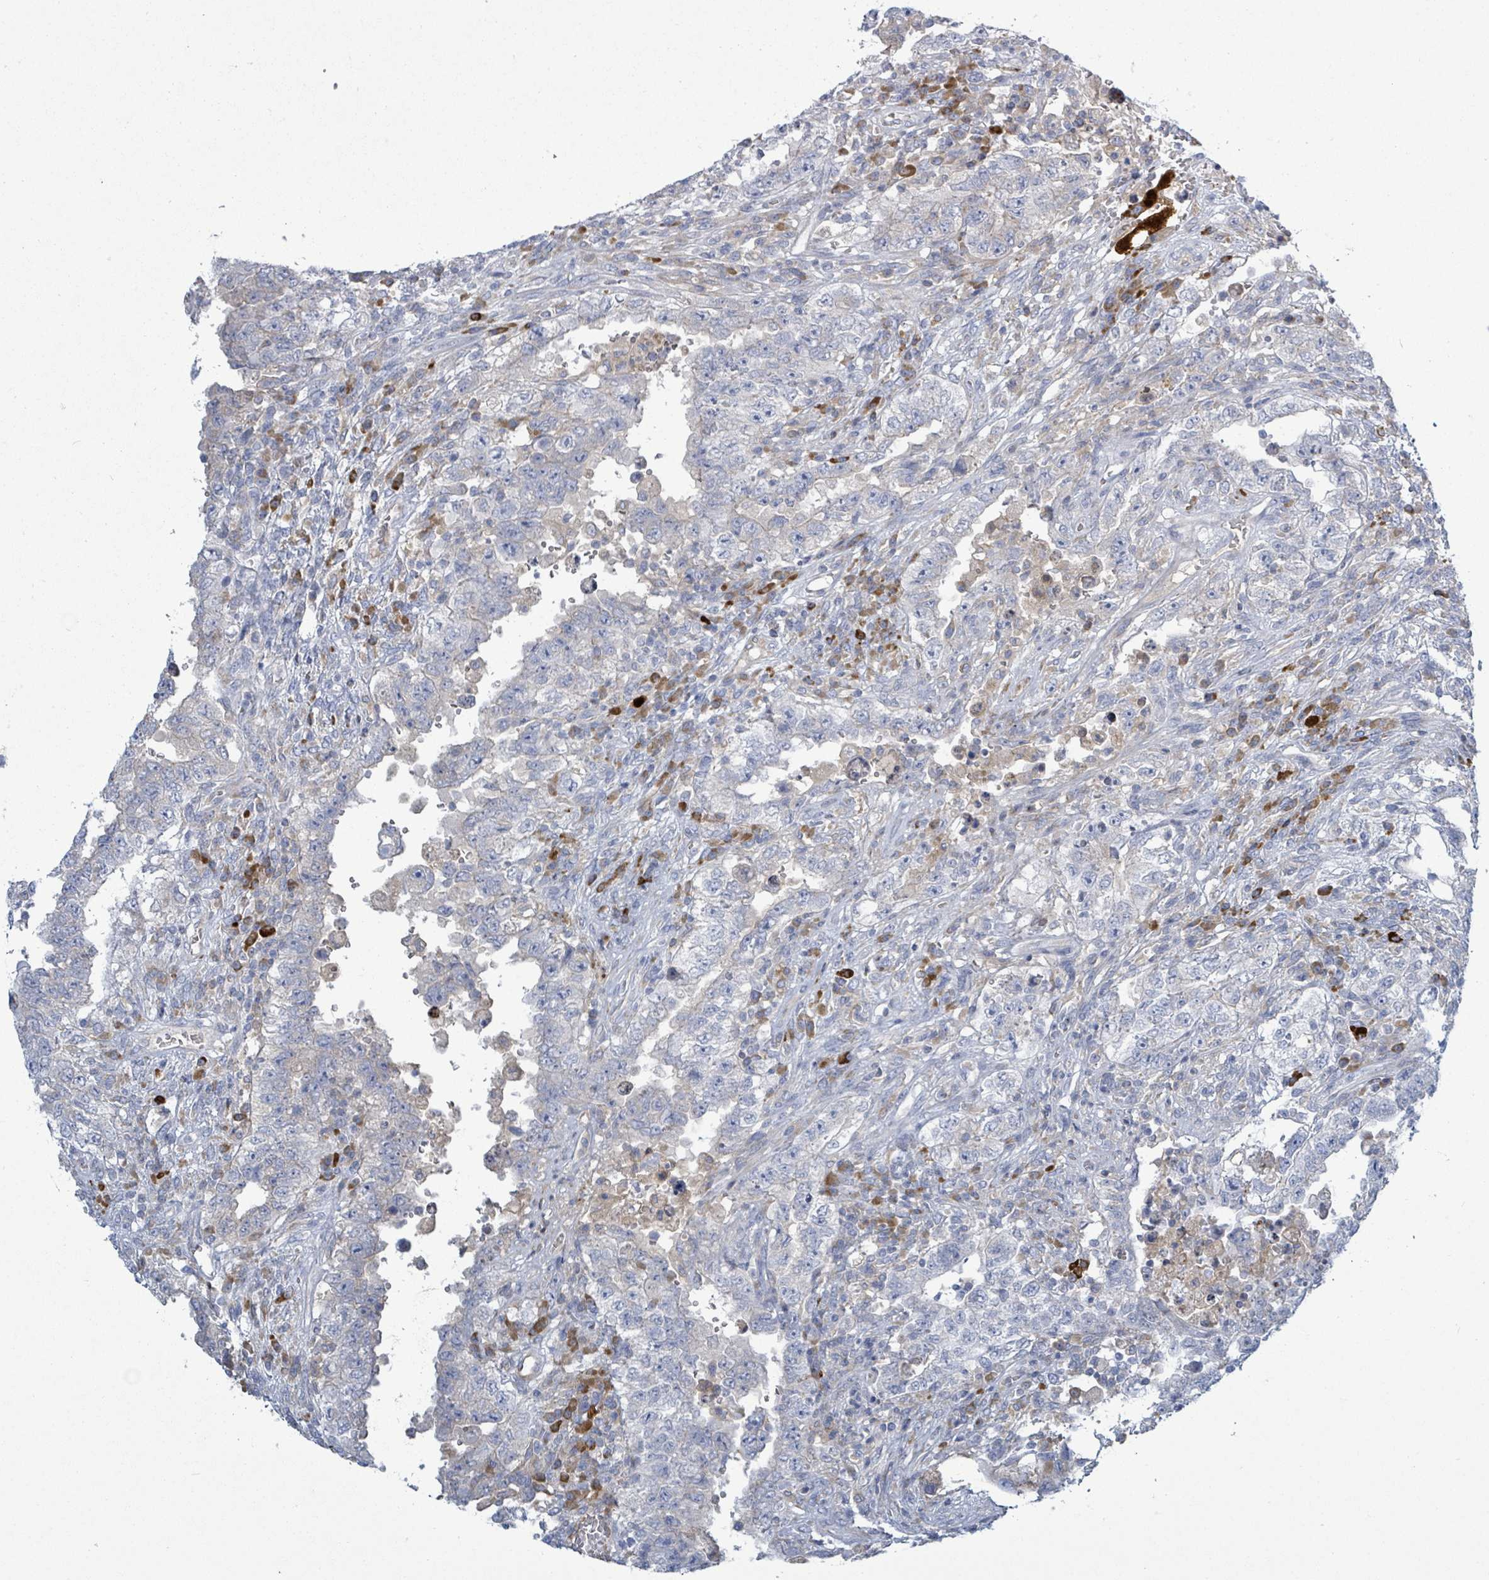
{"staining": {"intensity": "negative", "quantity": "none", "location": "none"}, "tissue": "testis cancer", "cell_type": "Tumor cells", "image_type": "cancer", "snomed": [{"axis": "morphology", "description": "Carcinoma, Embryonal, NOS"}, {"axis": "topography", "description": "Testis"}], "caption": "Tumor cells are negative for protein expression in human testis cancer (embryonal carcinoma).", "gene": "SIRPB1", "patient": {"sex": "male", "age": 26}}